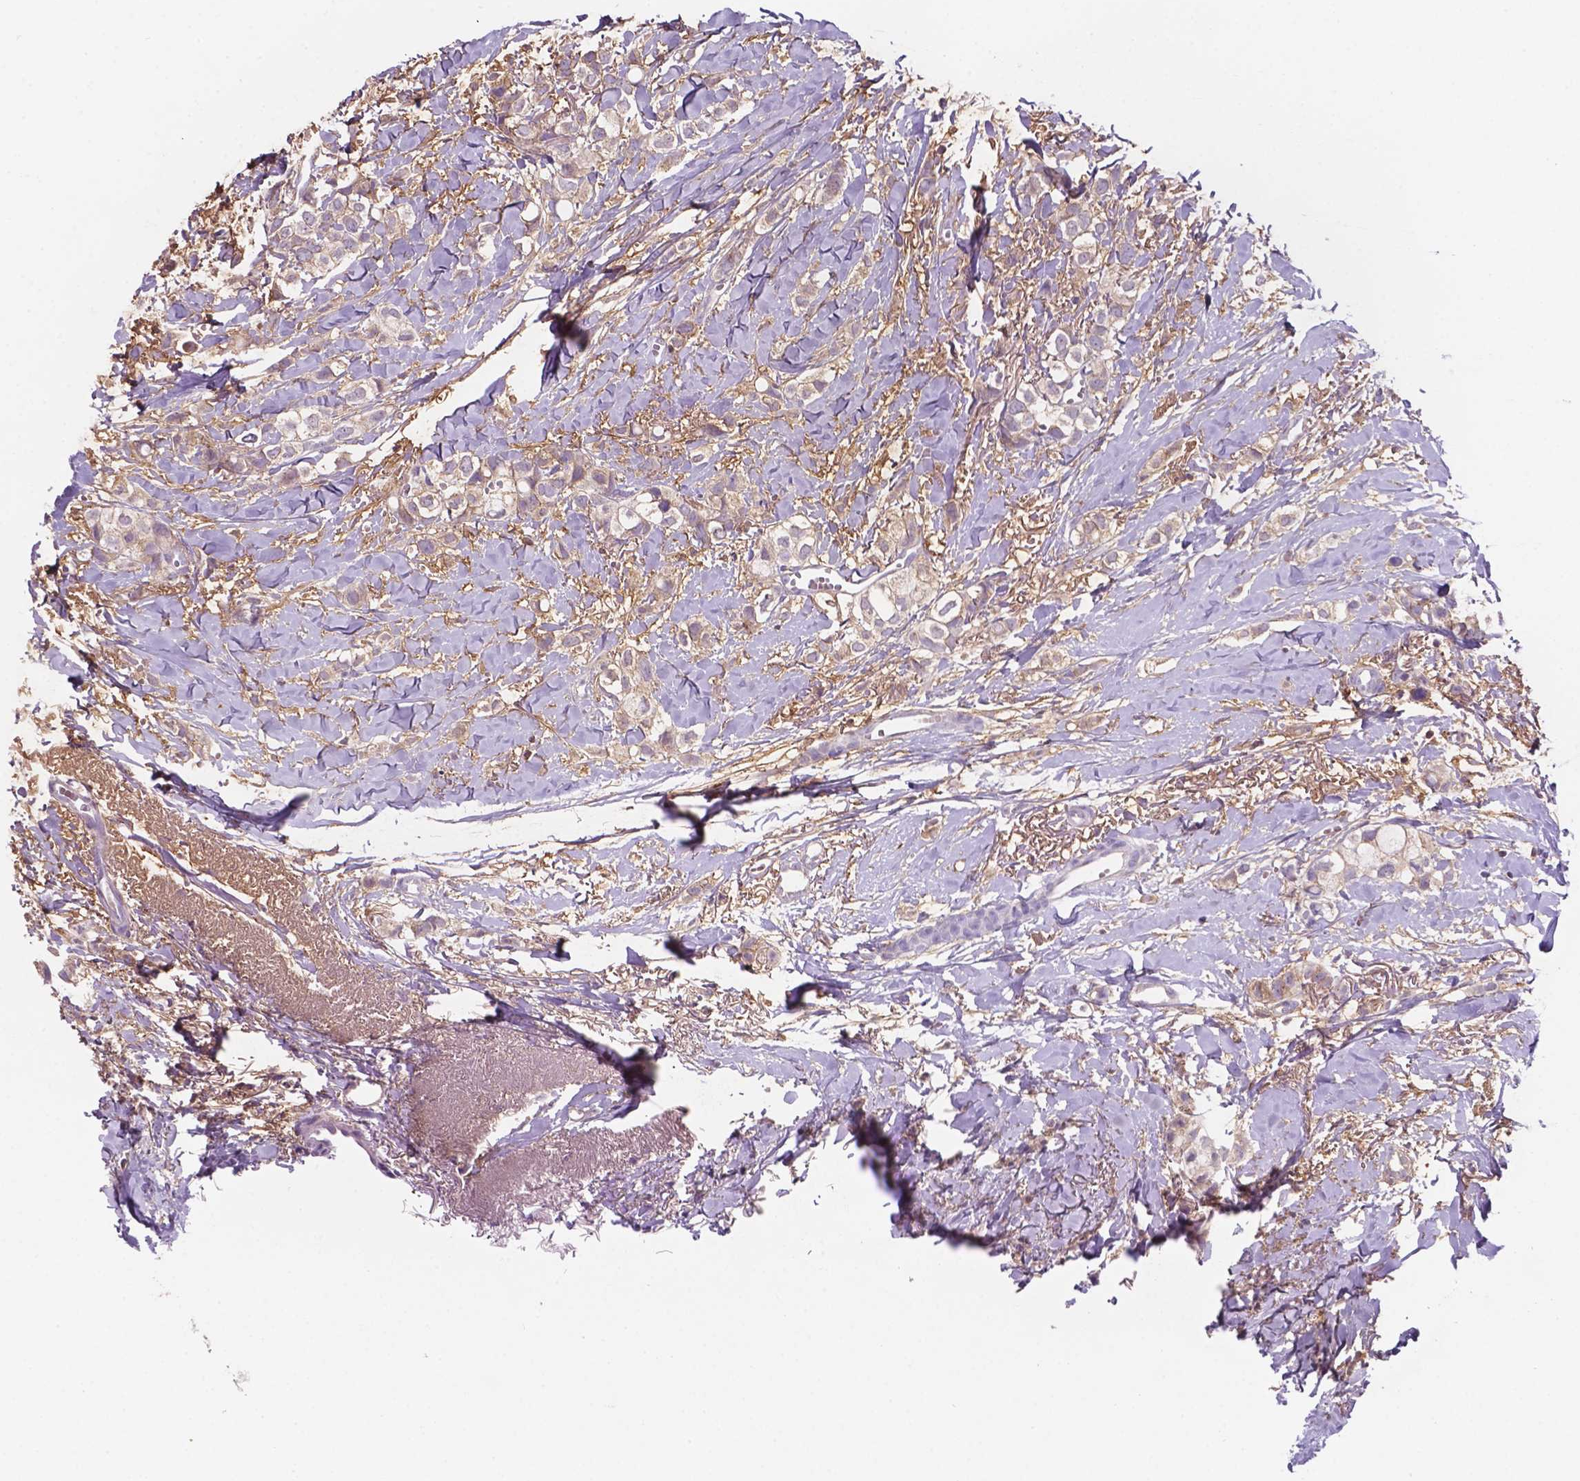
{"staining": {"intensity": "negative", "quantity": "none", "location": "none"}, "tissue": "breast cancer", "cell_type": "Tumor cells", "image_type": "cancer", "snomed": [{"axis": "morphology", "description": "Duct carcinoma"}, {"axis": "topography", "description": "Breast"}], "caption": "A histopathology image of human breast cancer is negative for staining in tumor cells.", "gene": "MKRN2OS", "patient": {"sex": "female", "age": 85}}